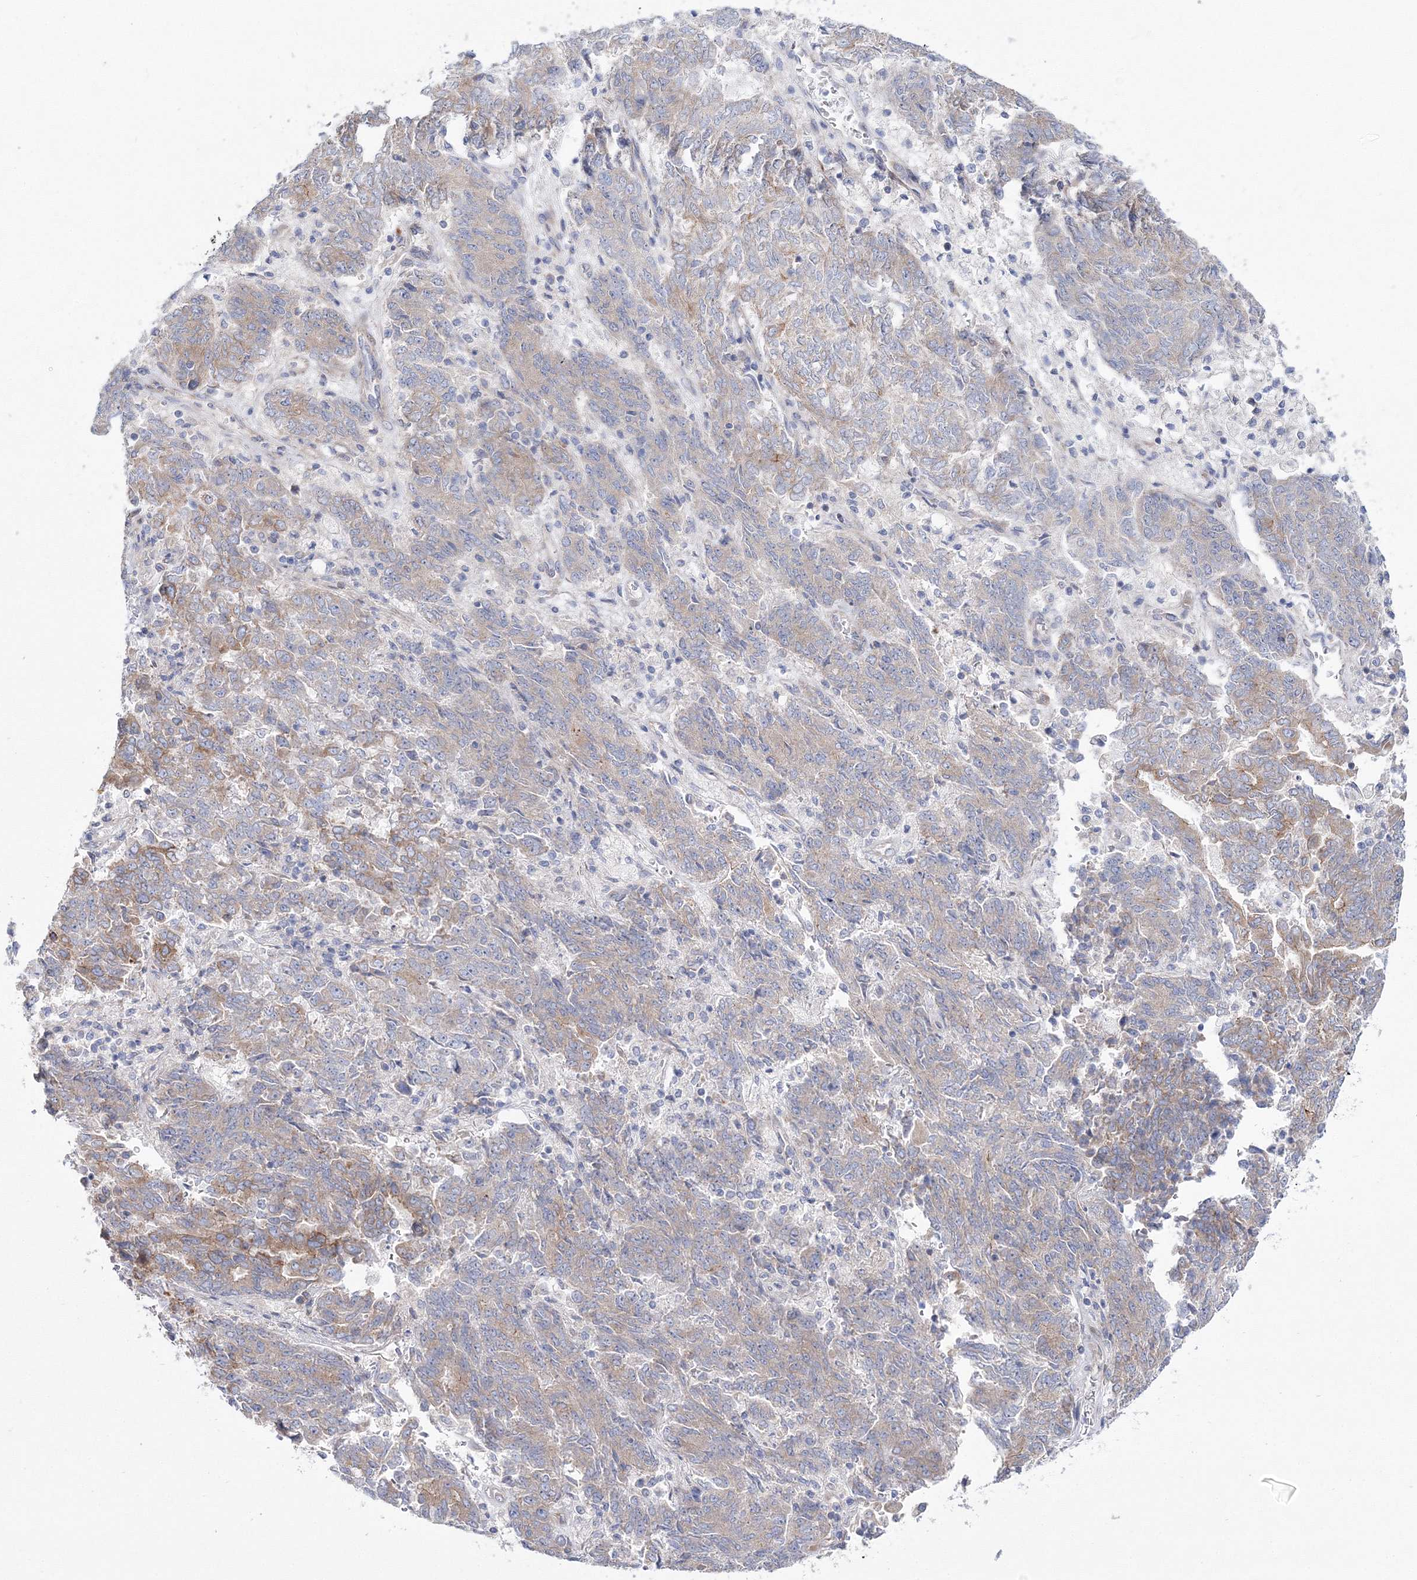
{"staining": {"intensity": "moderate", "quantity": "<25%", "location": "cytoplasmic/membranous"}, "tissue": "endometrial cancer", "cell_type": "Tumor cells", "image_type": "cancer", "snomed": [{"axis": "morphology", "description": "Adenocarcinoma, NOS"}, {"axis": "topography", "description": "Endometrium"}], "caption": "Protein staining of adenocarcinoma (endometrial) tissue shows moderate cytoplasmic/membranous positivity in approximately <25% of tumor cells. The staining is performed using DAB brown chromogen to label protein expression. The nuclei are counter-stained blue using hematoxylin.", "gene": "ARHGAP32", "patient": {"sex": "female", "age": 80}}